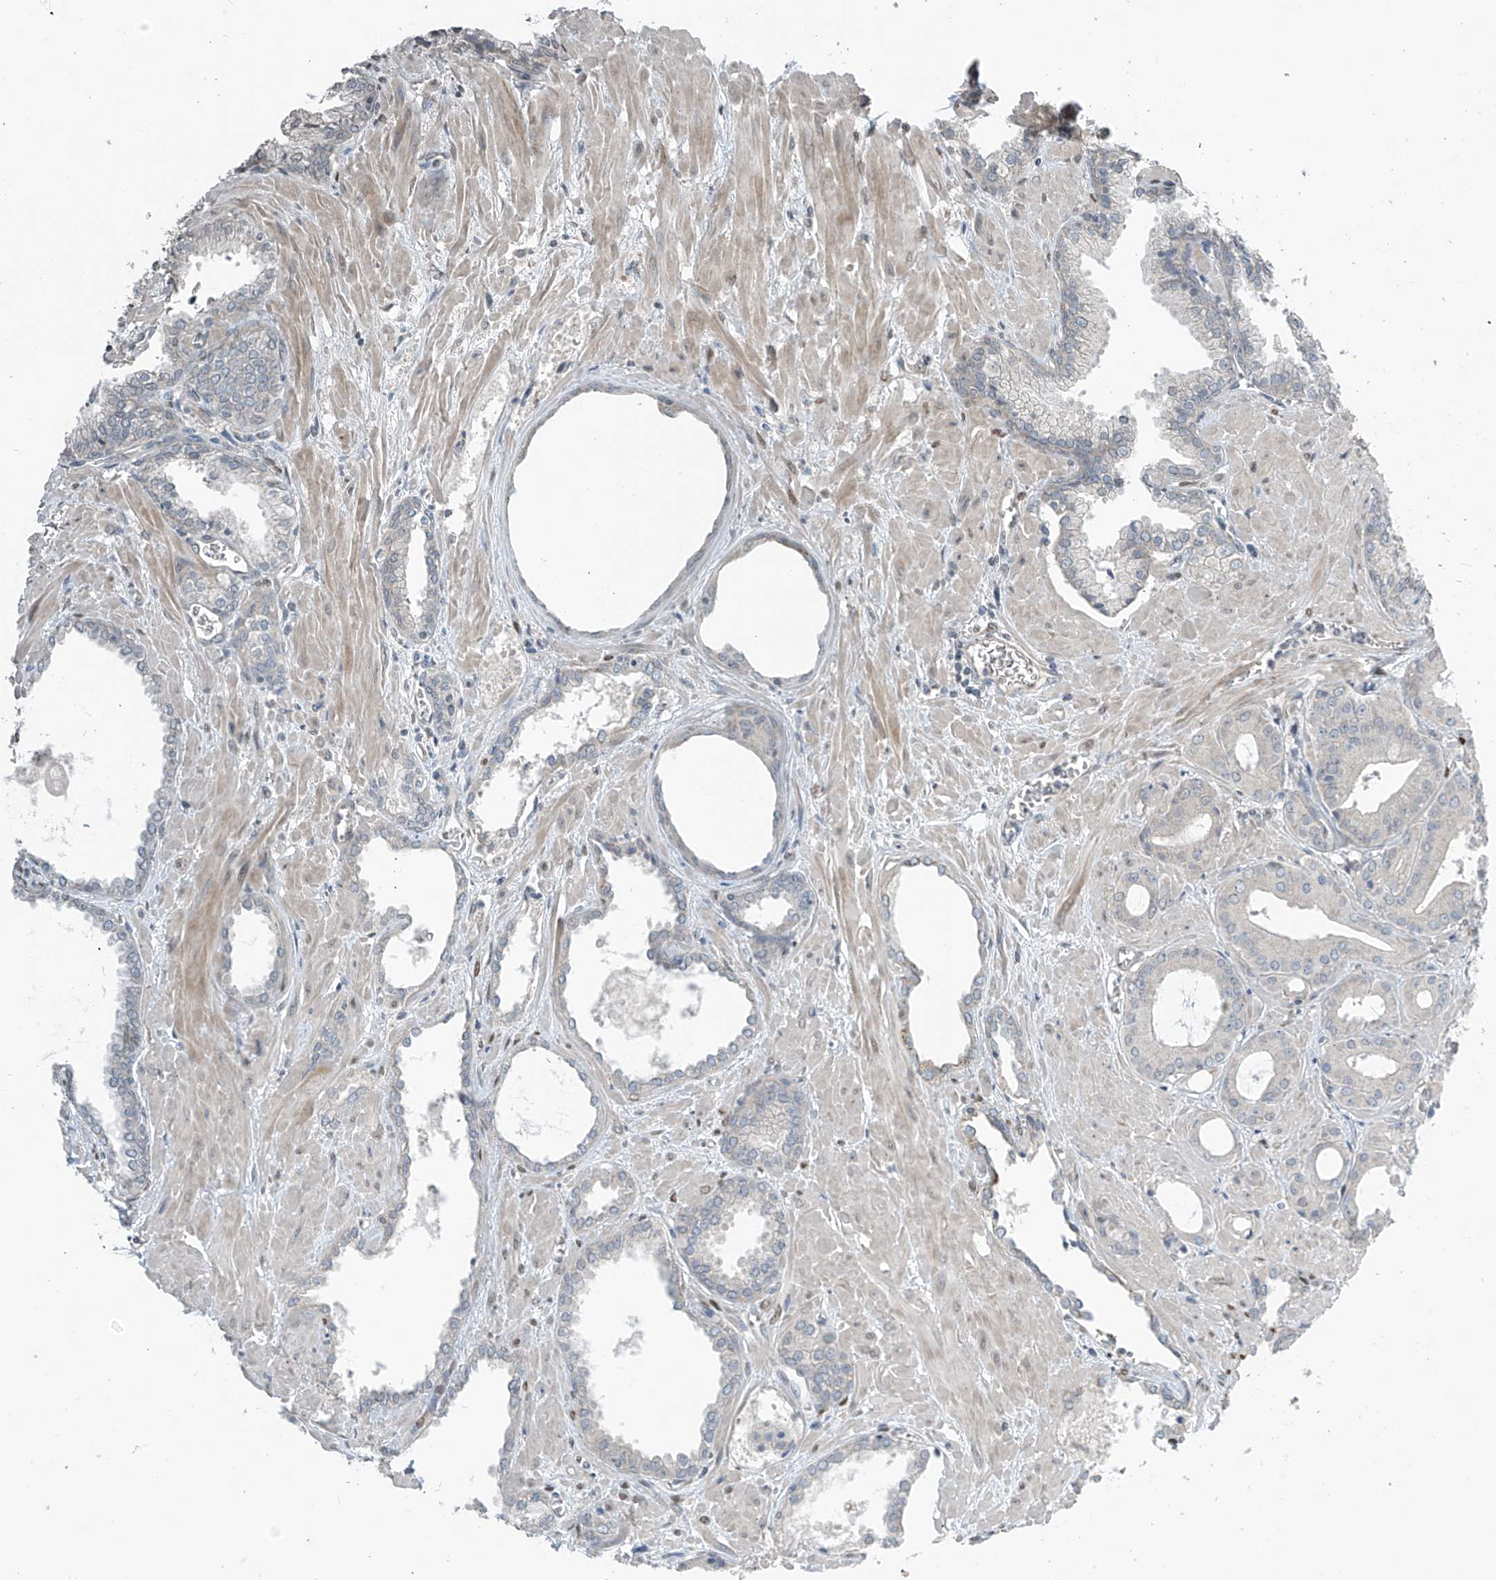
{"staining": {"intensity": "negative", "quantity": "none", "location": "none"}, "tissue": "prostate cancer", "cell_type": "Tumor cells", "image_type": "cancer", "snomed": [{"axis": "morphology", "description": "Adenocarcinoma, Low grade"}, {"axis": "topography", "description": "Prostate"}], "caption": "Immunohistochemistry of human prostate cancer shows no positivity in tumor cells. (Brightfield microscopy of DAB immunohistochemistry (IHC) at high magnification).", "gene": "HOXA11", "patient": {"sex": "male", "age": 67}}